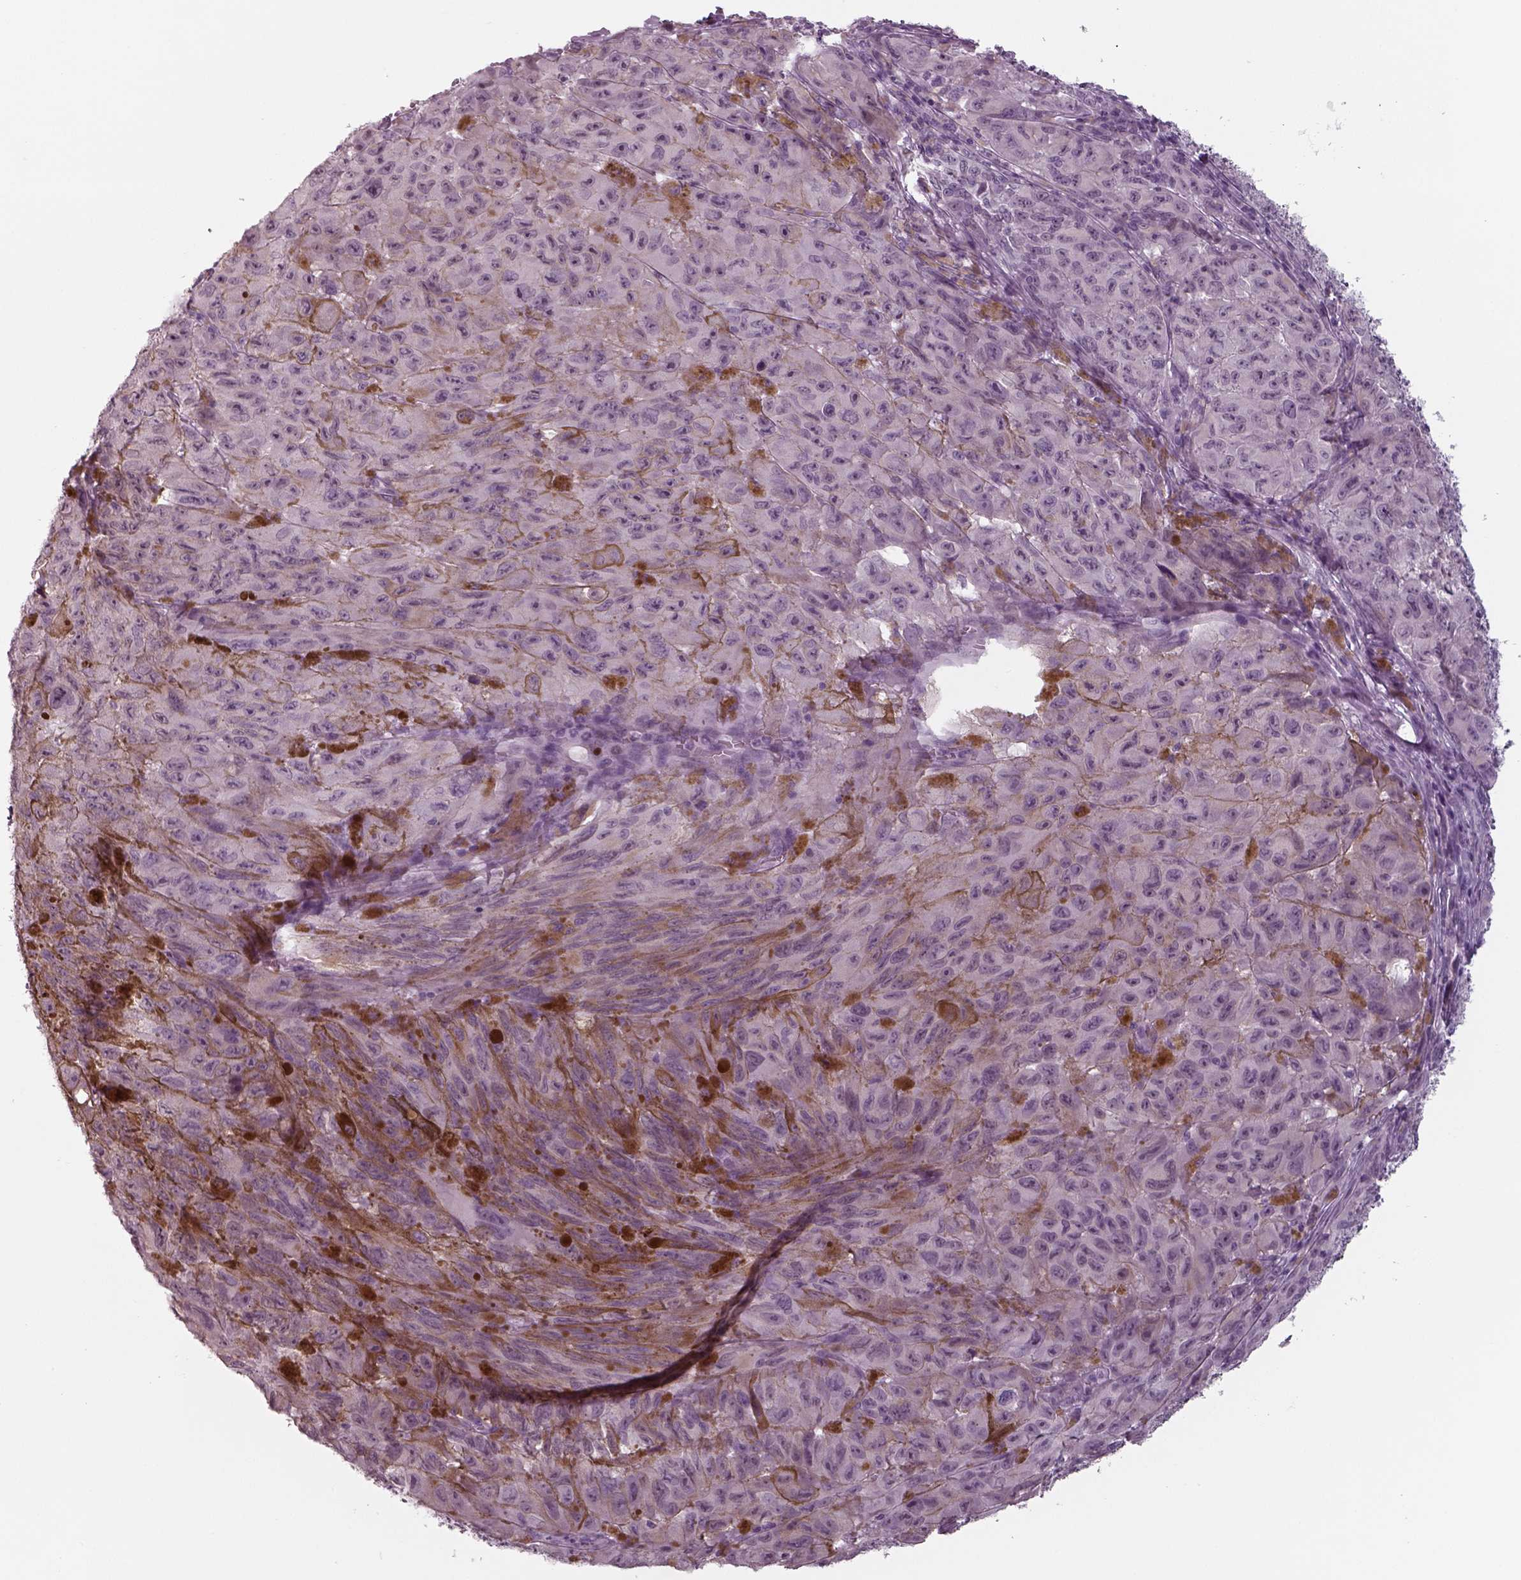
{"staining": {"intensity": "negative", "quantity": "none", "location": "none"}, "tissue": "melanoma", "cell_type": "Tumor cells", "image_type": "cancer", "snomed": [{"axis": "morphology", "description": "Malignant melanoma, NOS"}, {"axis": "topography", "description": "Vulva, labia, clitoris and Bartholin´s gland, NO"}], "caption": "A micrograph of human malignant melanoma is negative for staining in tumor cells.", "gene": "SEPTIN14", "patient": {"sex": "female", "age": 75}}